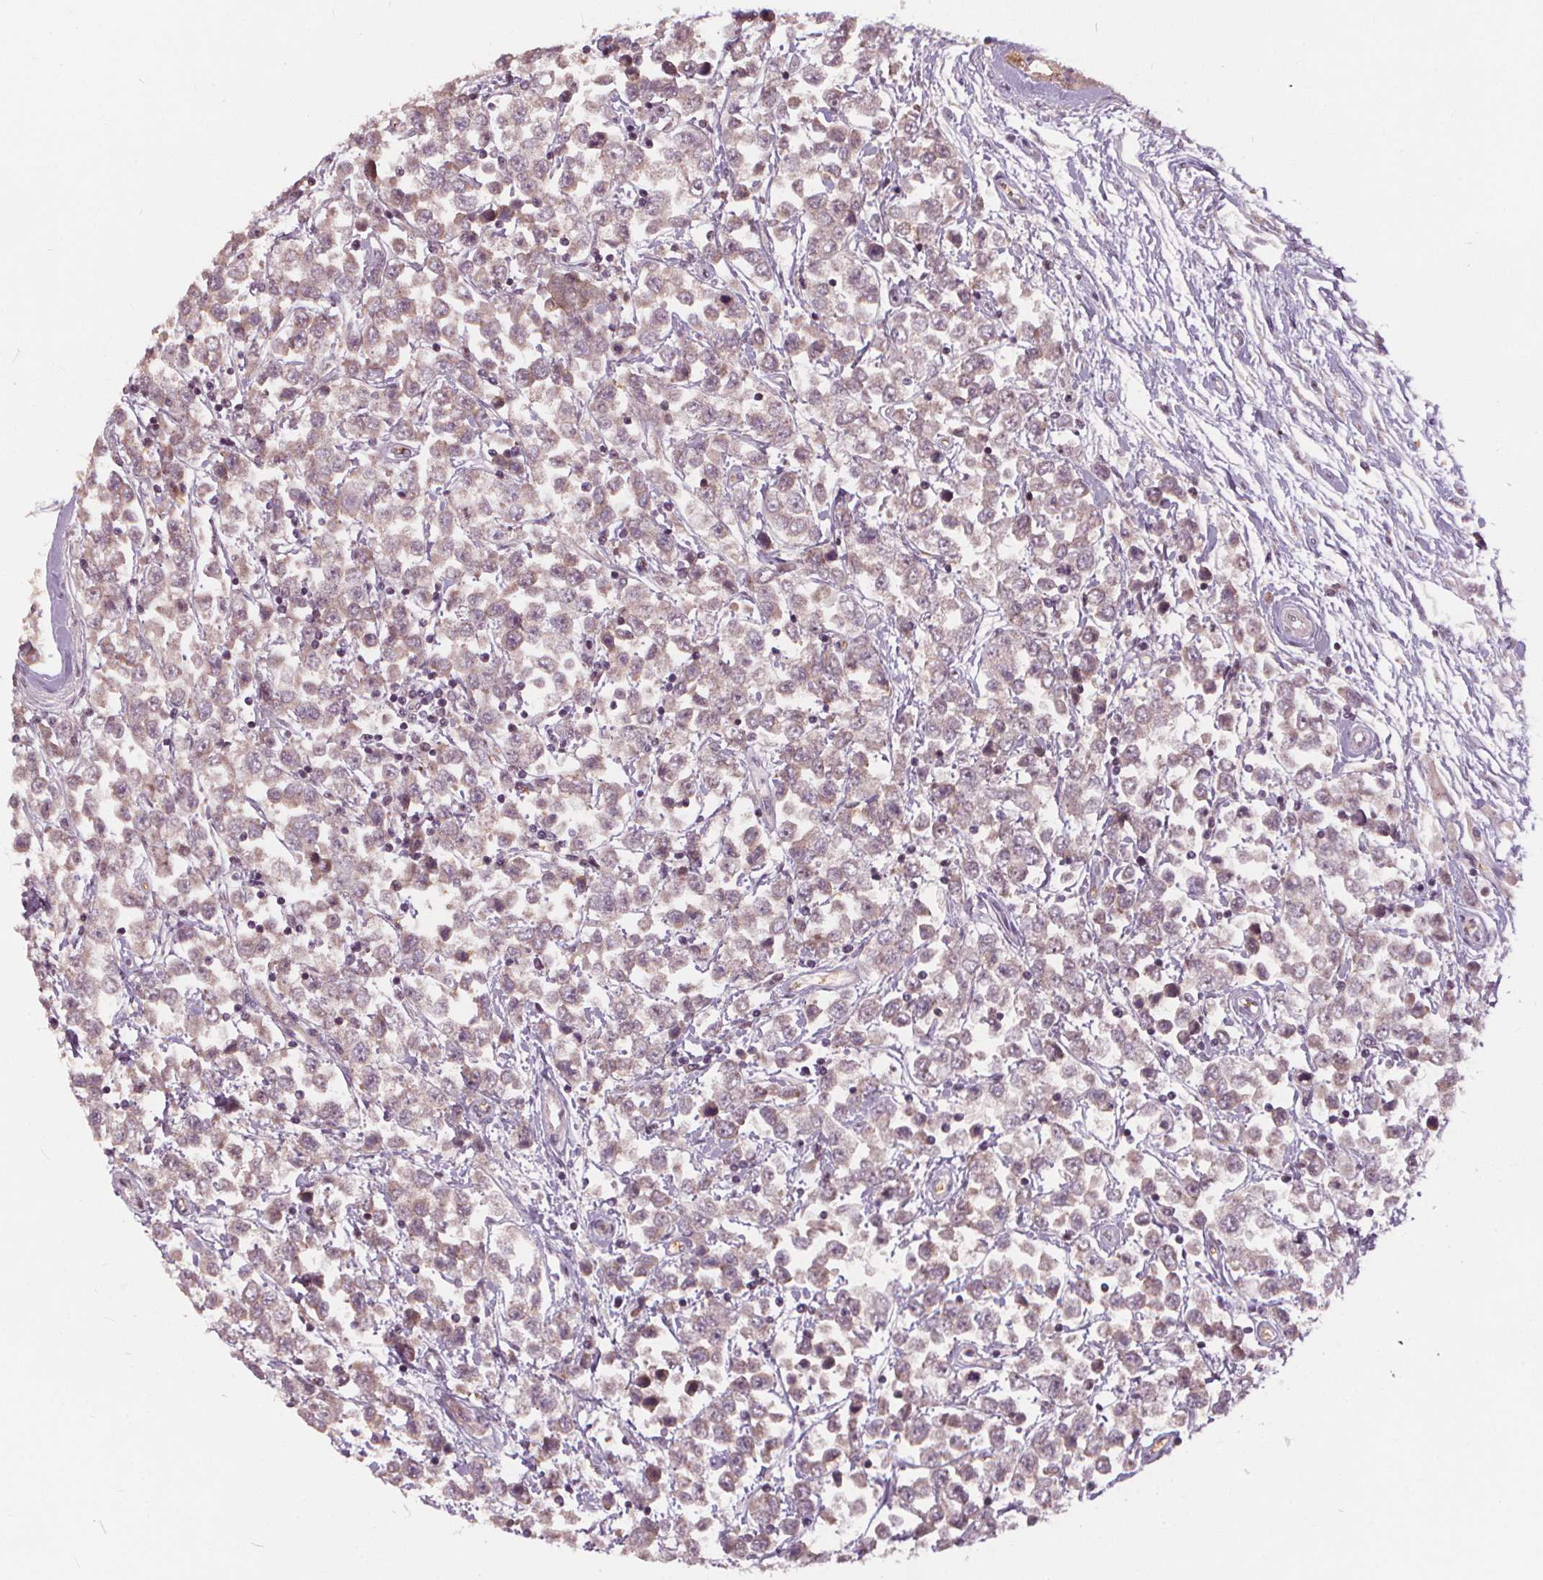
{"staining": {"intensity": "weak", "quantity": "<25%", "location": "cytoplasmic/membranous,nuclear"}, "tissue": "testis cancer", "cell_type": "Tumor cells", "image_type": "cancer", "snomed": [{"axis": "morphology", "description": "Seminoma, NOS"}, {"axis": "topography", "description": "Testis"}], "caption": "An image of testis cancer stained for a protein demonstrates no brown staining in tumor cells.", "gene": "IPO13", "patient": {"sex": "male", "age": 34}}